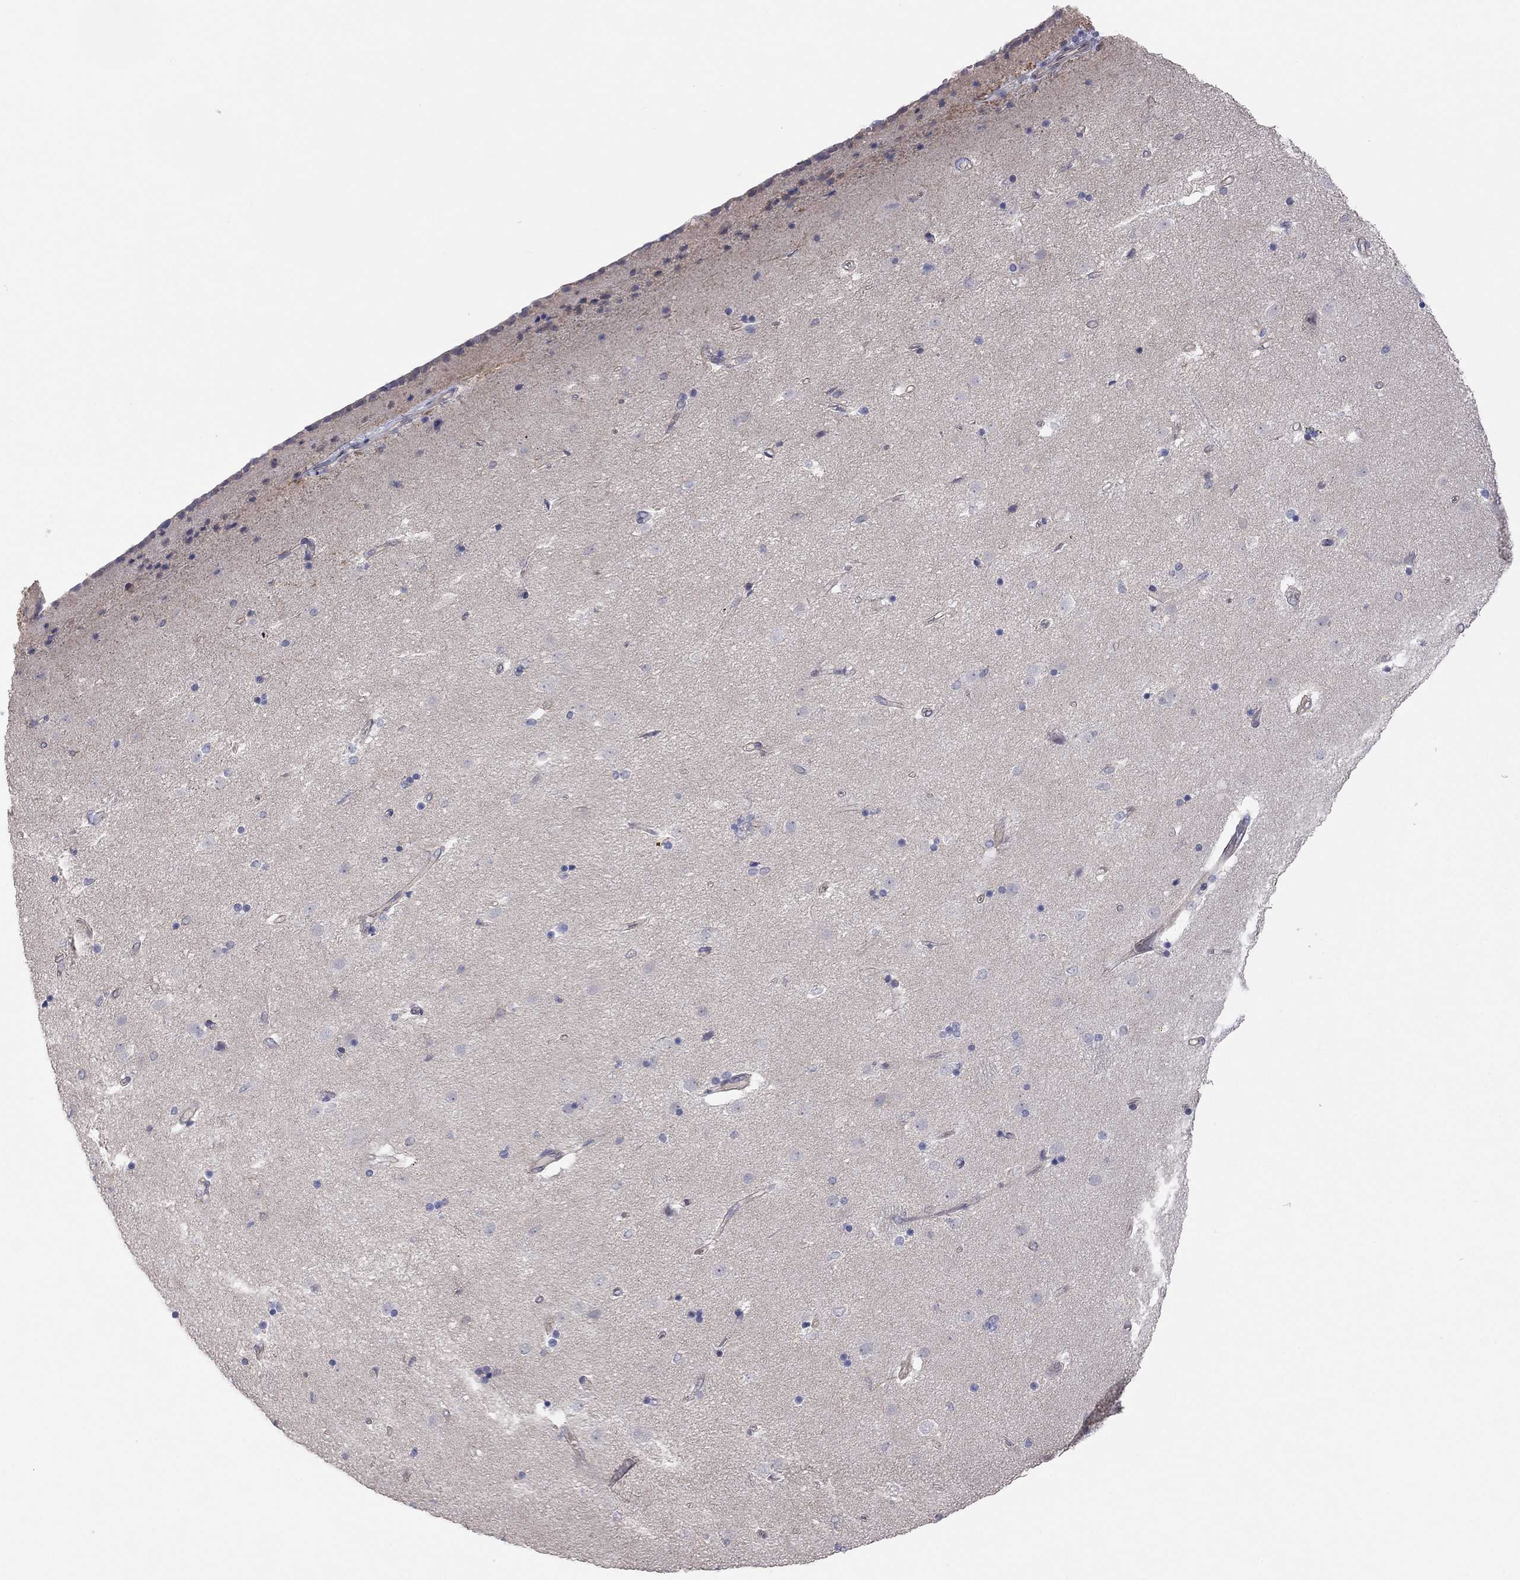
{"staining": {"intensity": "negative", "quantity": "none", "location": "none"}, "tissue": "caudate", "cell_type": "Glial cells", "image_type": "normal", "snomed": [{"axis": "morphology", "description": "Normal tissue, NOS"}, {"axis": "topography", "description": "Lateral ventricle wall"}], "caption": "Glial cells show no significant protein expression in unremarkable caudate. The staining is performed using DAB brown chromogen with nuclei counter-stained in using hematoxylin.", "gene": "KCNB1", "patient": {"sex": "female", "age": 71}}